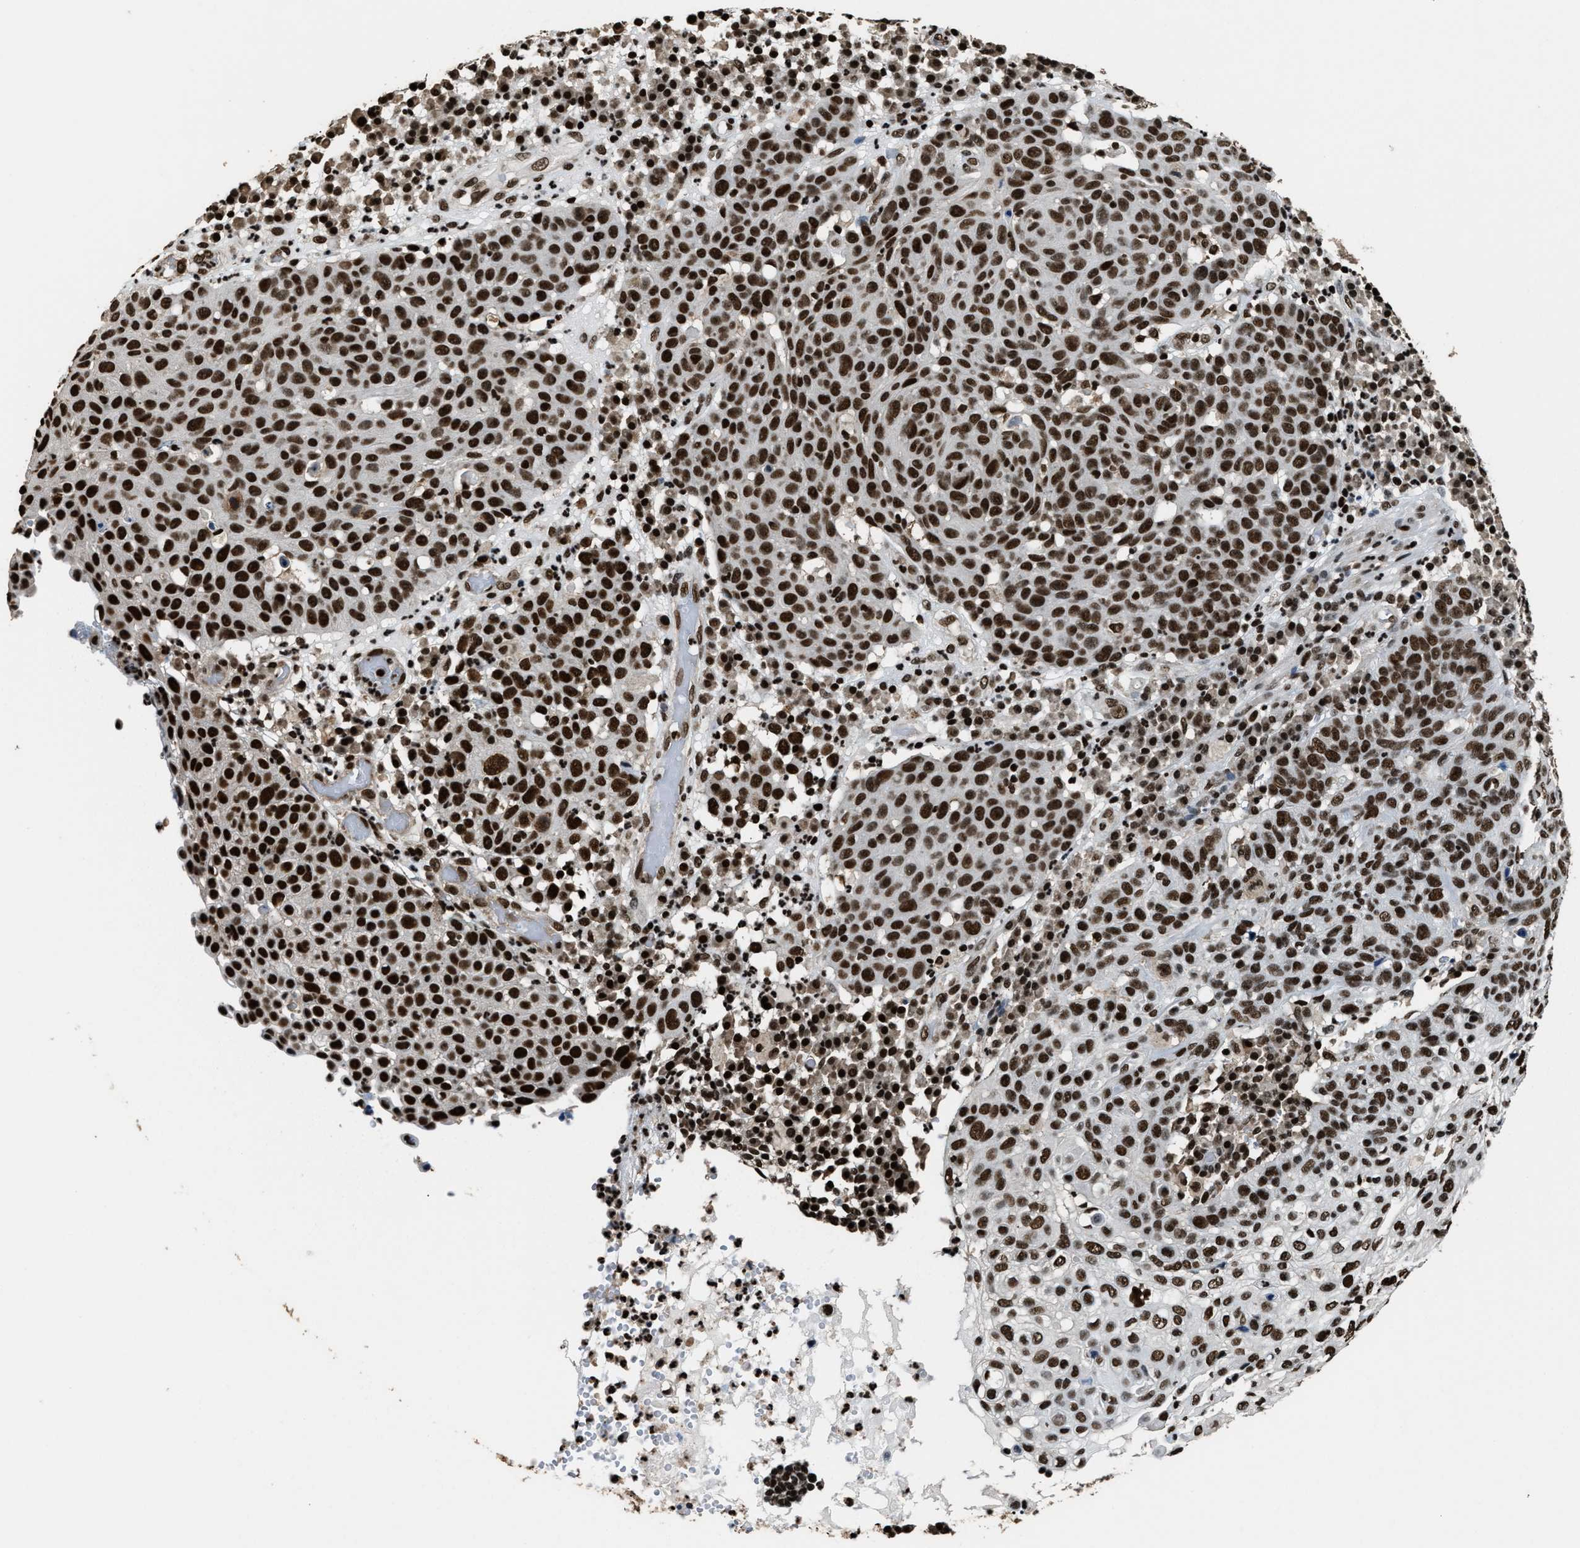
{"staining": {"intensity": "strong", "quantity": ">75%", "location": "nuclear"}, "tissue": "skin cancer", "cell_type": "Tumor cells", "image_type": "cancer", "snomed": [{"axis": "morphology", "description": "Squamous cell carcinoma in situ, NOS"}, {"axis": "morphology", "description": "Squamous cell carcinoma, NOS"}, {"axis": "topography", "description": "Skin"}], "caption": "This histopathology image exhibits skin squamous cell carcinoma in situ stained with IHC to label a protein in brown. The nuclear of tumor cells show strong positivity for the protein. Nuclei are counter-stained blue.", "gene": "RAD21", "patient": {"sex": "male", "age": 93}}